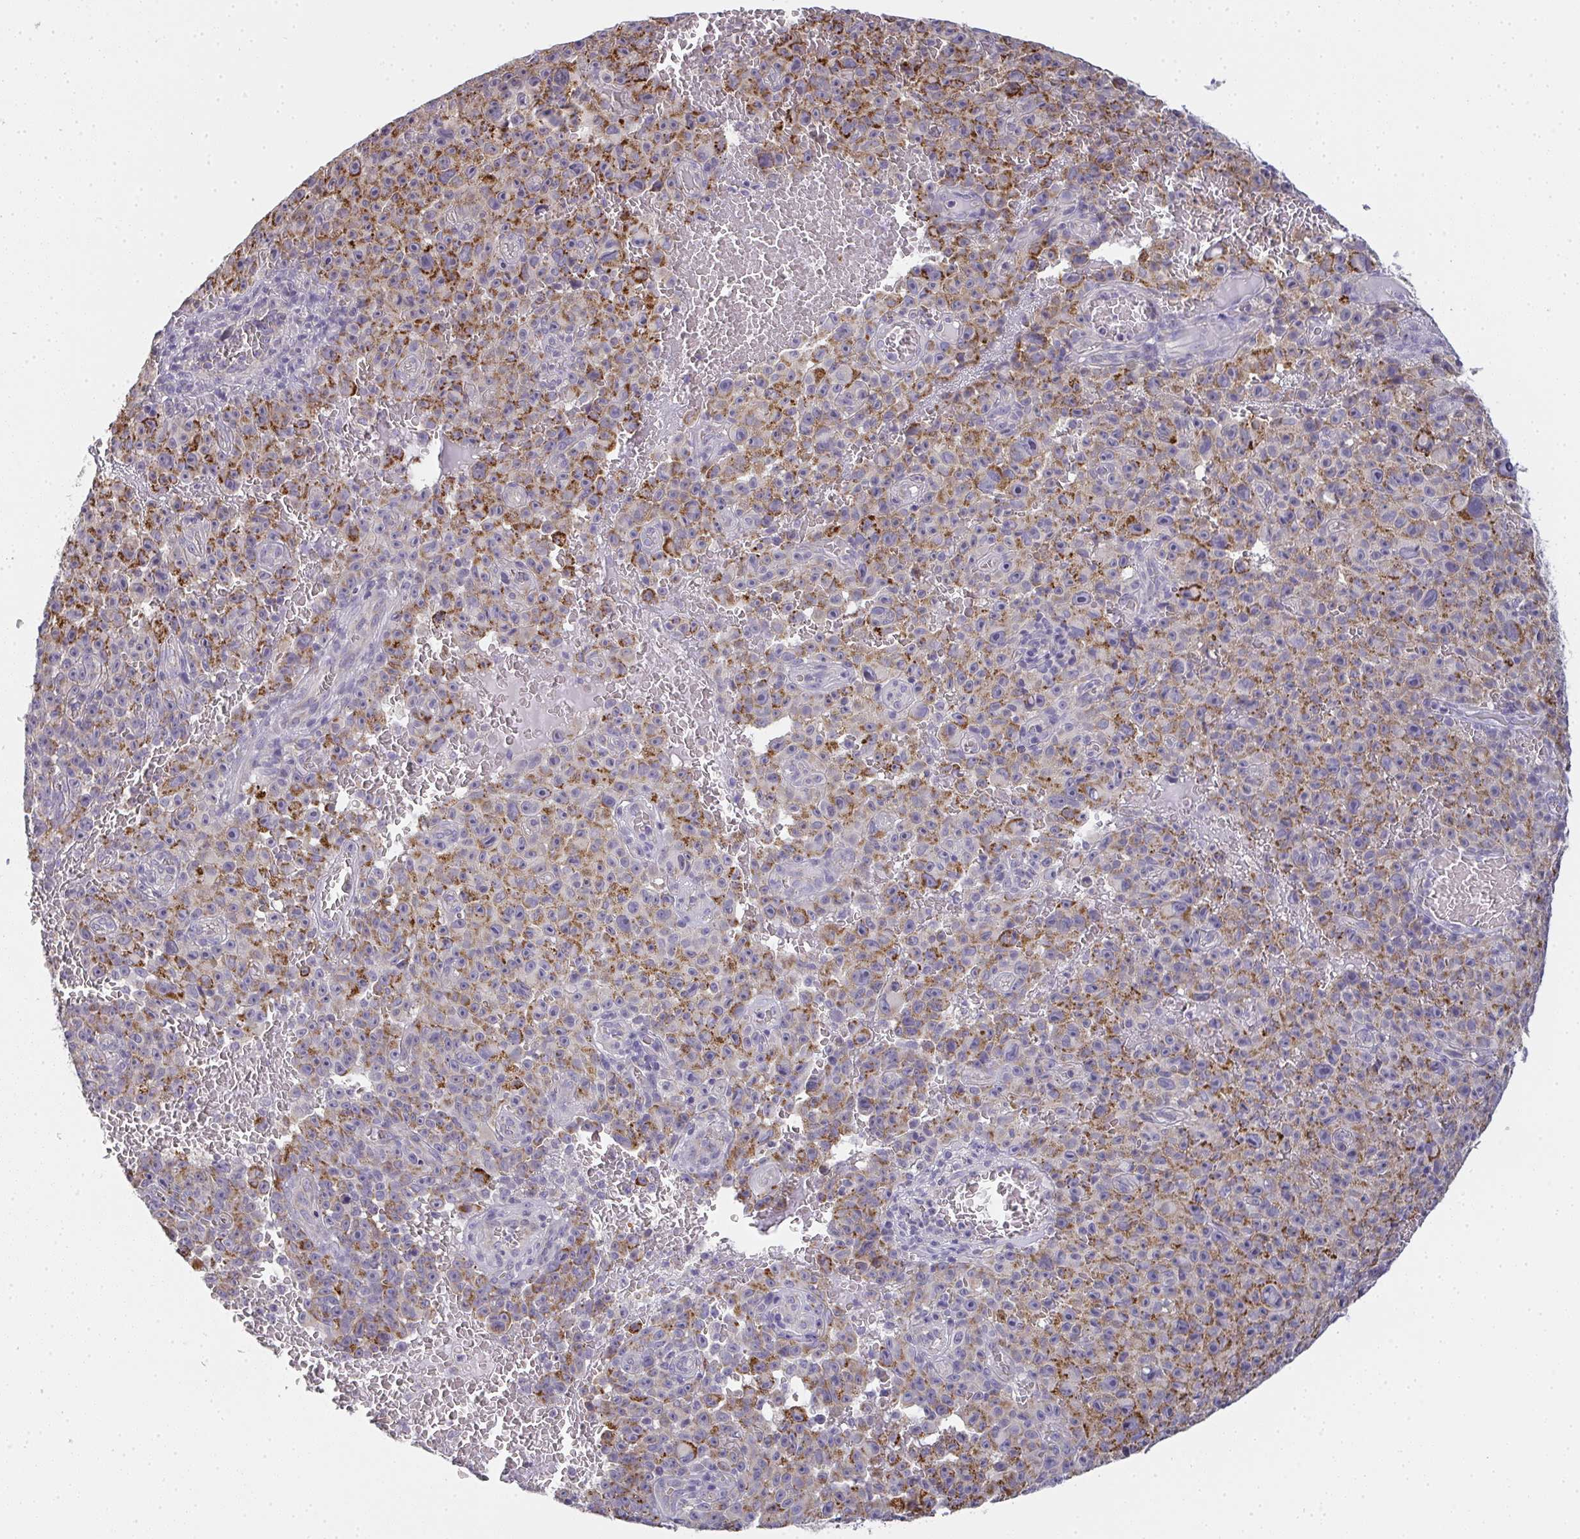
{"staining": {"intensity": "moderate", "quantity": "25%-75%", "location": "cytoplasmic/membranous"}, "tissue": "melanoma", "cell_type": "Tumor cells", "image_type": "cancer", "snomed": [{"axis": "morphology", "description": "Malignant melanoma, NOS"}, {"axis": "topography", "description": "Skin"}], "caption": "Approximately 25%-75% of tumor cells in melanoma reveal moderate cytoplasmic/membranous protein positivity as visualized by brown immunohistochemical staining.", "gene": "TMEM219", "patient": {"sex": "female", "age": 82}}